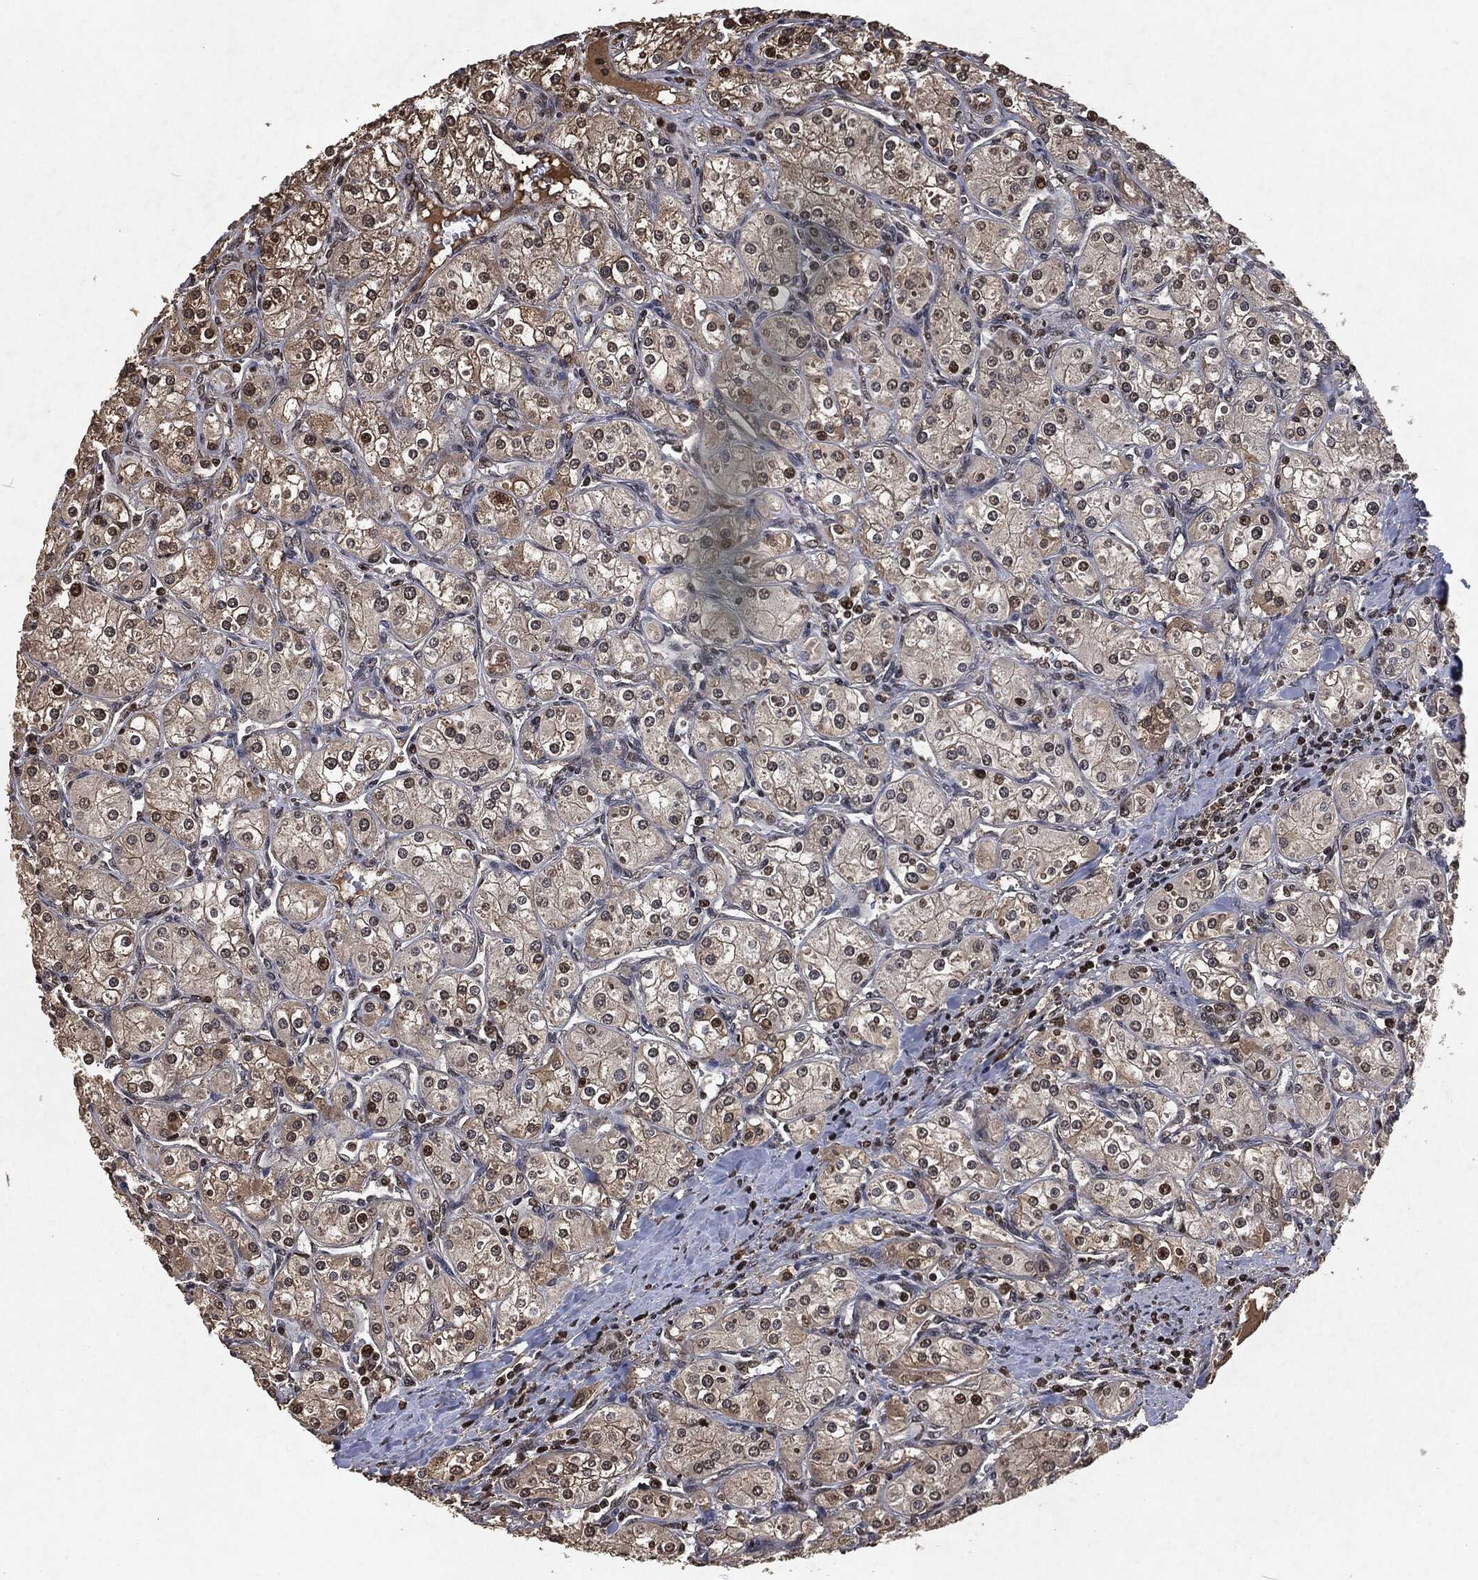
{"staining": {"intensity": "strong", "quantity": "<25%", "location": "nuclear"}, "tissue": "renal cancer", "cell_type": "Tumor cells", "image_type": "cancer", "snomed": [{"axis": "morphology", "description": "Adenocarcinoma, NOS"}, {"axis": "topography", "description": "Kidney"}], "caption": "Tumor cells reveal medium levels of strong nuclear expression in approximately <25% of cells in human renal adenocarcinoma. The protein is shown in brown color, while the nuclei are stained blue.", "gene": "SNAI1", "patient": {"sex": "male", "age": 77}}